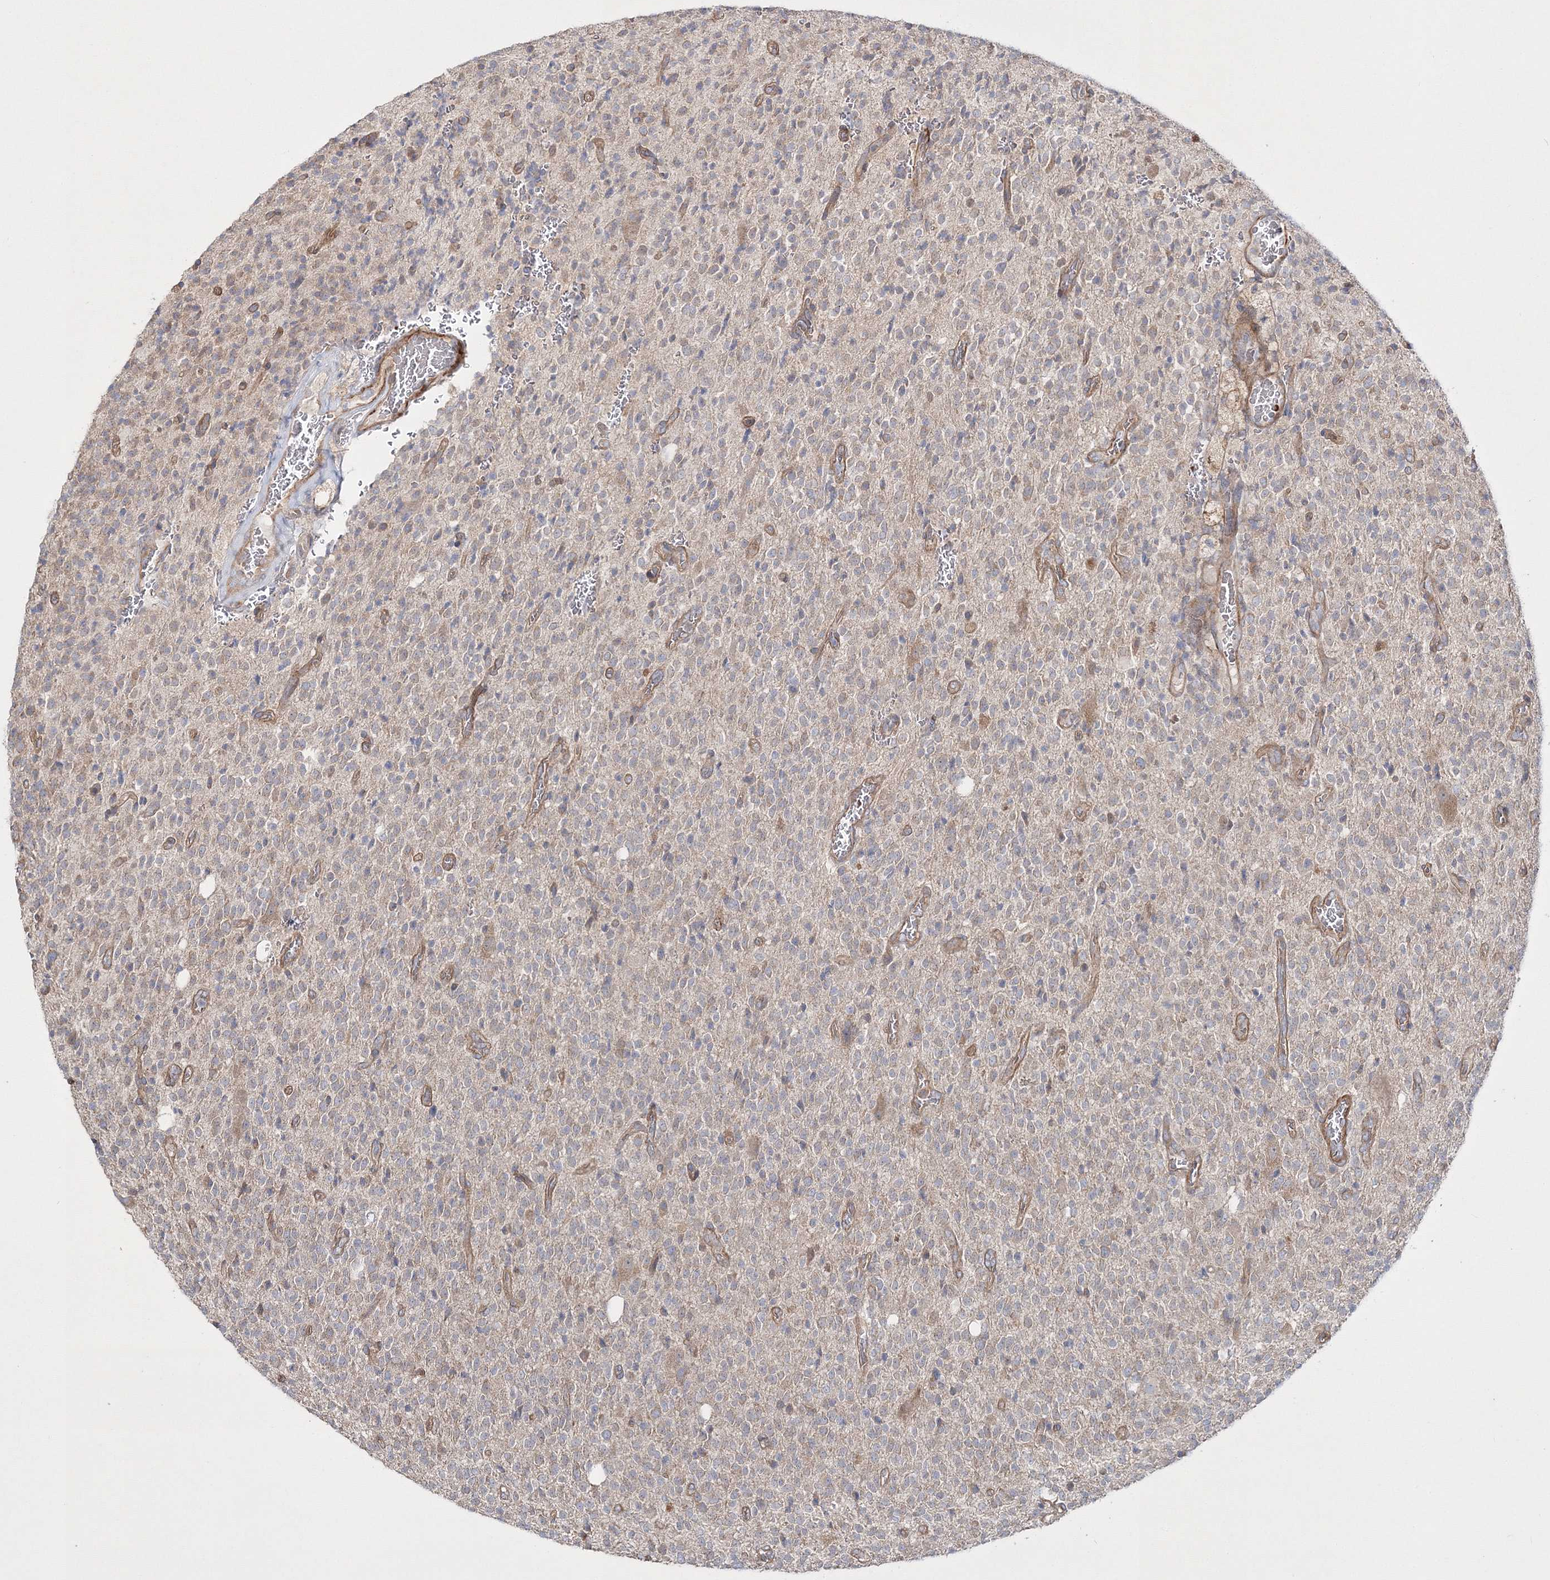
{"staining": {"intensity": "negative", "quantity": "none", "location": "none"}, "tissue": "glioma", "cell_type": "Tumor cells", "image_type": "cancer", "snomed": [{"axis": "morphology", "description": "Glioma, malignant, High grade"}, {"axis": "topography", "description": "Brain"}], "caption": "This photomicrograph is of glioma stained with IHC to label a protein in brown with the nuclei are counter-stained blue. There is no staining in tumor cells.", "gene": "ZSWIM6", "patient": {"sex": "male", "age": 34}}